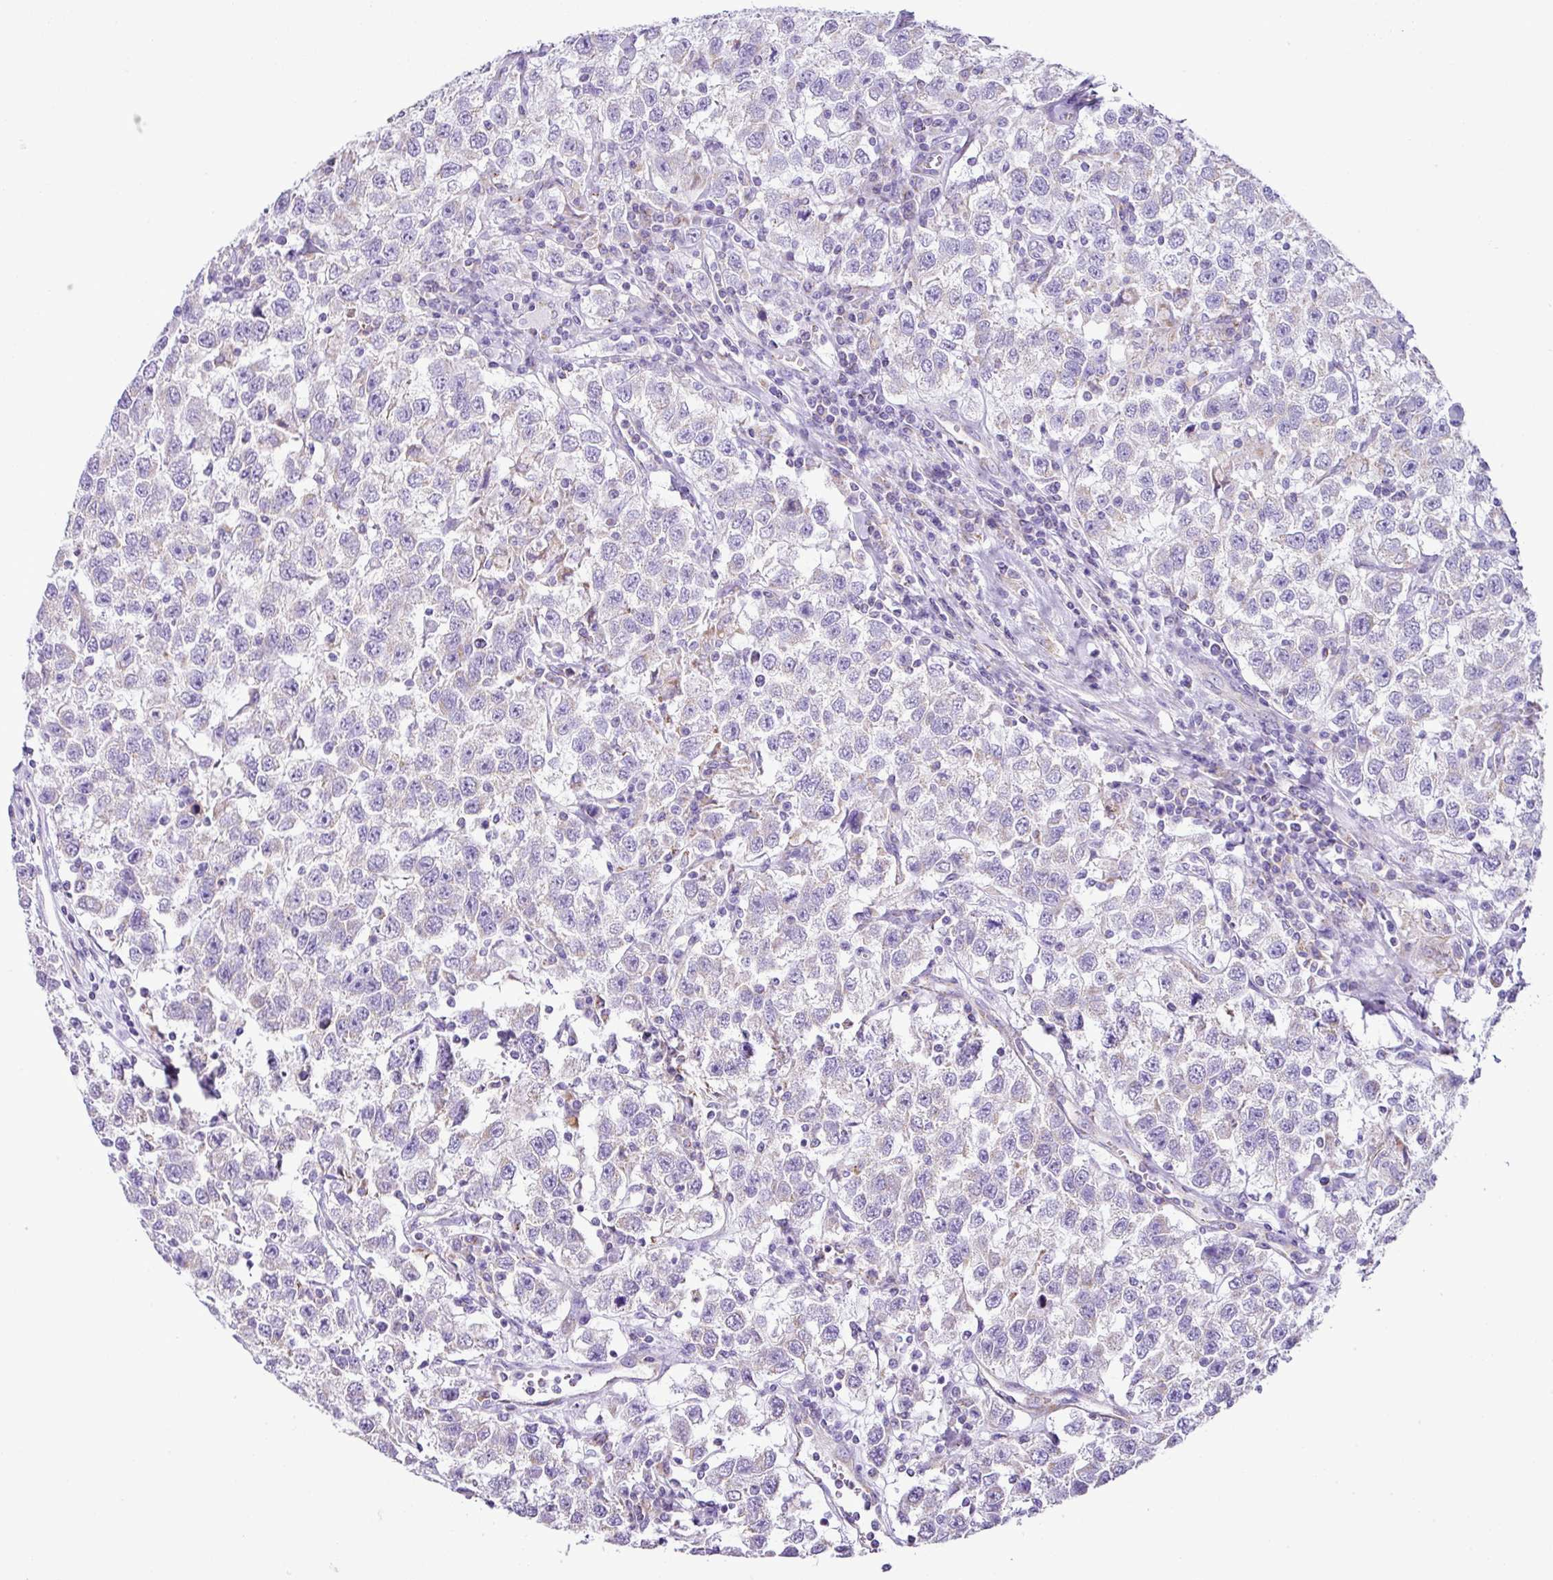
{"staining": {"intensity": "negative", "quantity": "none", "location": "none"}, "tissue": "testis cancer", "cell_type": "Tumor cells", "image_type": "cancer", "snomed": [{"axis": "morphology", "description": "Seminoma, NOS"}, {"axis": "topography", "description": "Testis"}], "caption": "This is an immunohistochemistry histopathology image of human seminoma (testis). There is no expression in tumor cells.", "gene": "PGAP4", "patient": {"sex": "male", "age": 41}}